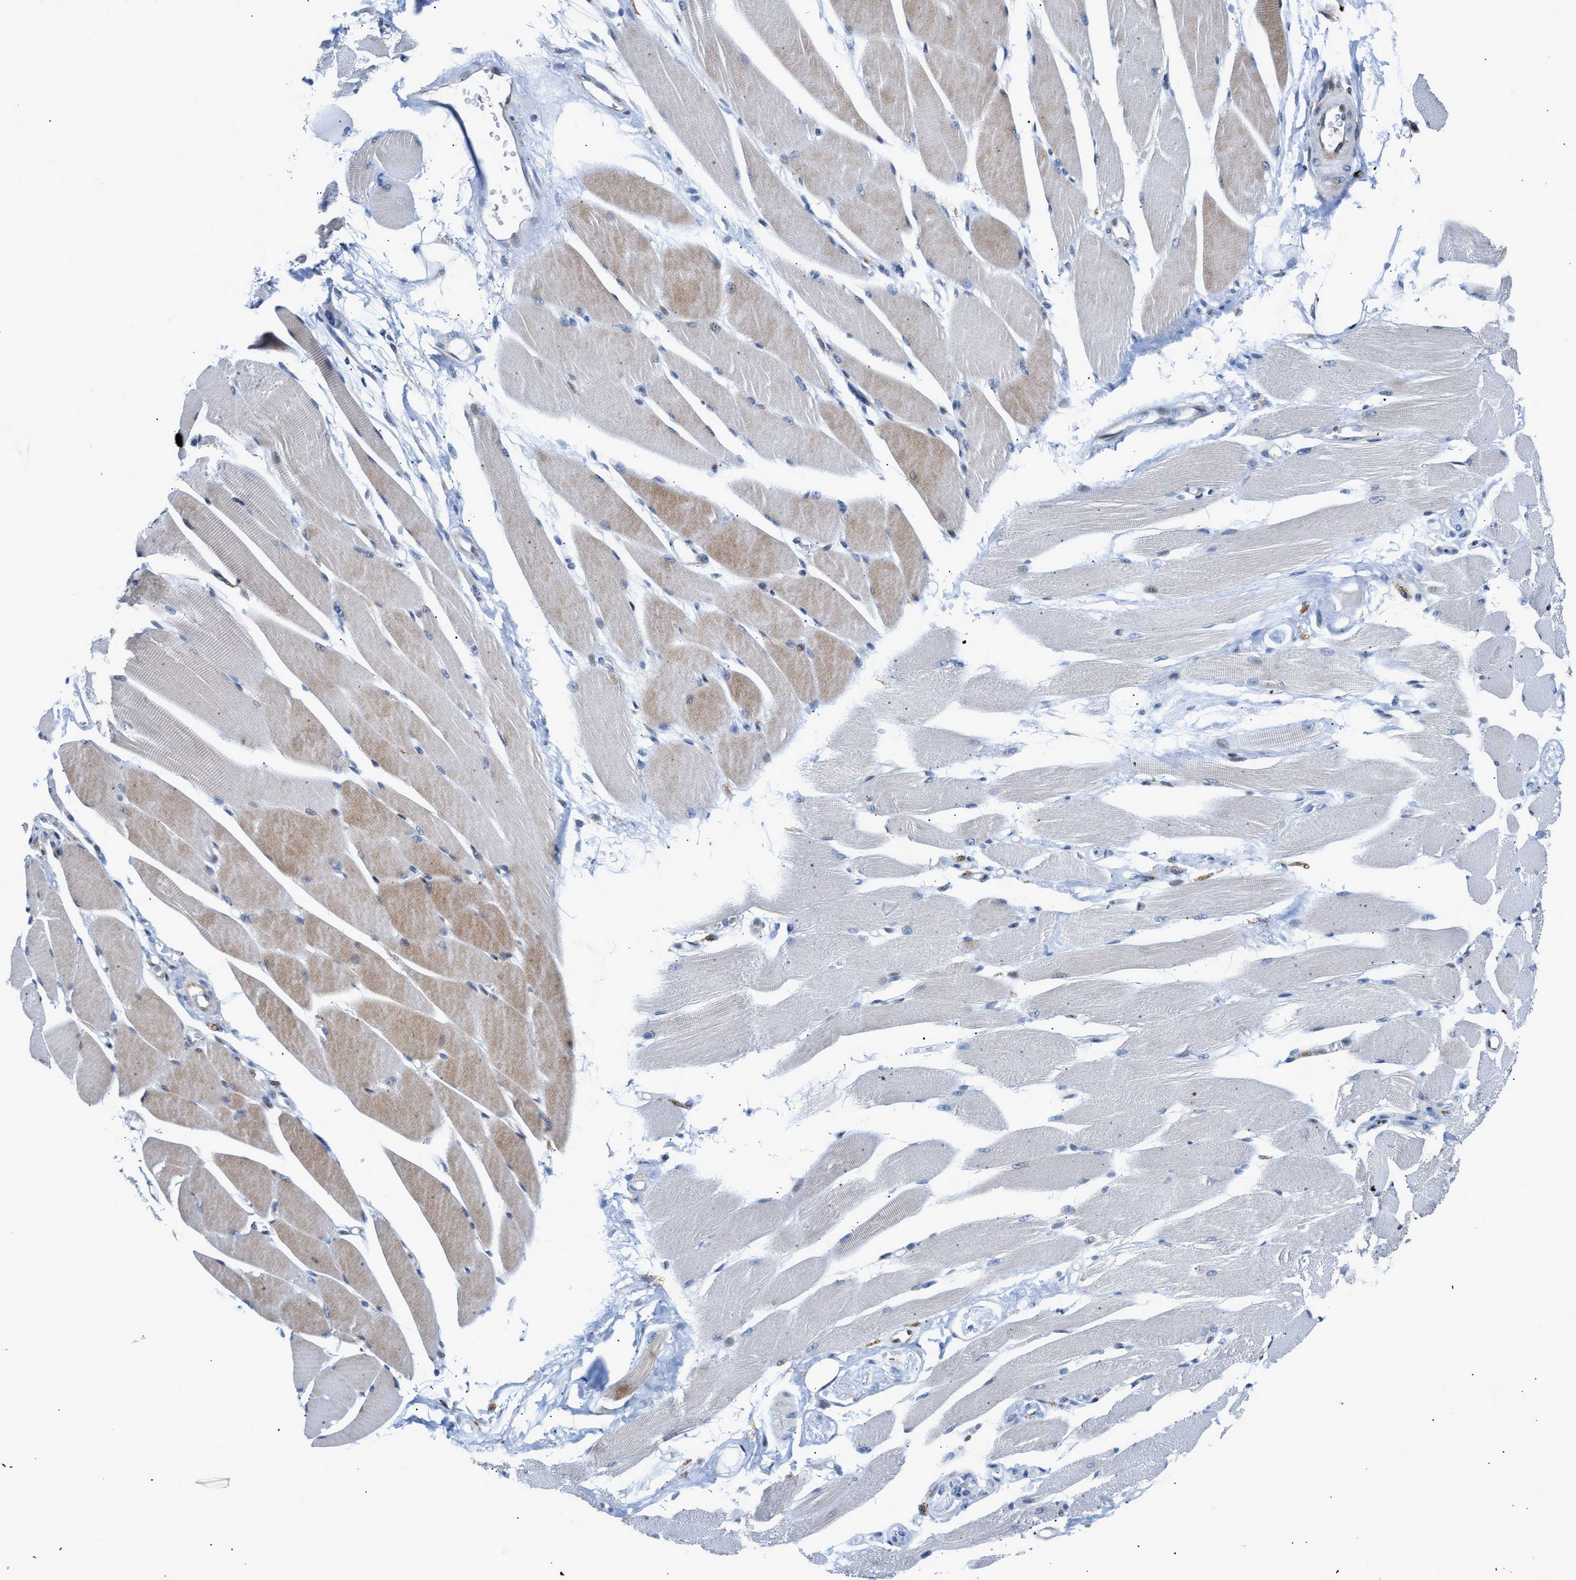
{"staining": {"intensity": "moderate", "quantity": "25%-75%", "location": "cytoplasmic/membranous,nuclear"}, "tissue": "skeletal muscle", "cell_type": "Myocytes", "image_type": "normal", "snomed": [{"axis": "morphology", "description": "Normal tissue, NOS"}, {"axis": "topography", "description": "Skeletal muscle"}, {"axis": "topography", "description": "Peripheral nerve tissue"}], "caption": "Skeletal muscle stained with DAB (3,3'-diaminobenzidine) IHC demonstrates medium levels of moderate cytoplasmic/membranous,nuclear positivity in about 25%-75% of myocytes.", "gene": "ATP9A", "patient": {"sex": "female", "age": 84}}